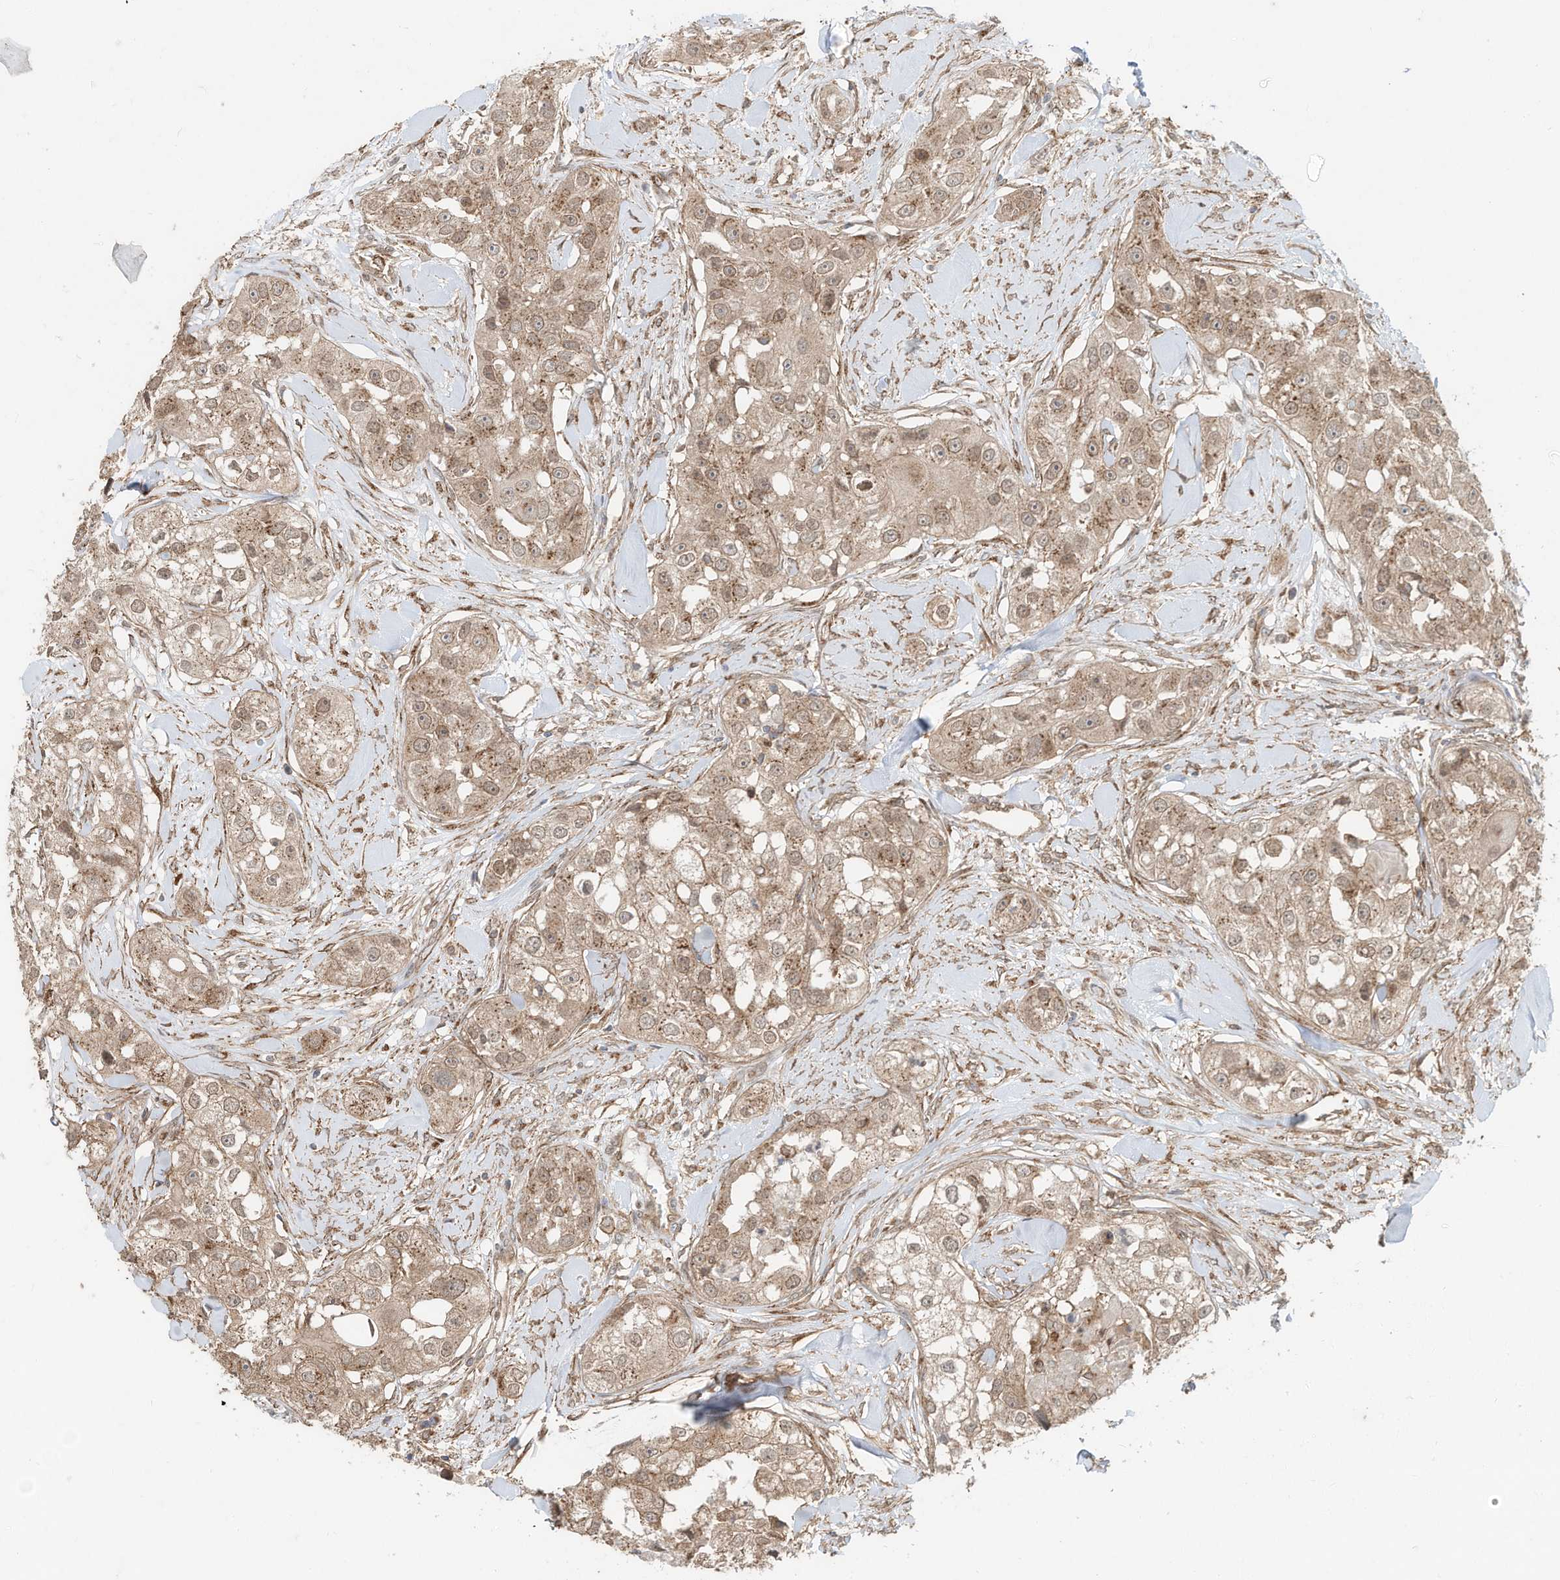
{"staining": {"intensity": "moderate", "quantity": ">75%", "location": "cytoplasmic/membranous"}, "tissue": "head and neck cancer", "cell_type": "Tumor cells", "image_type": "cancer", "snomed": [{"axis": "morphology", "description": "Normal tissue, NOS"}, {"axis": "morphology", "description": "Squamous cell carcinoma, NOS"}, {"axis": "topography", "description": "Skeletal muscle"}, {"axis": "topography", "description": "Head-Neck"}], "caption": "High-power microscopy captured an immunohistochemistry photomicrograph of squamous cell carcinoma (head and neck), revealing moderate cytoplasmic/membranous staining in about >75% of tumor cells.", "gene": "CUX1", "patient": {"sex": "male", "age": 51}}